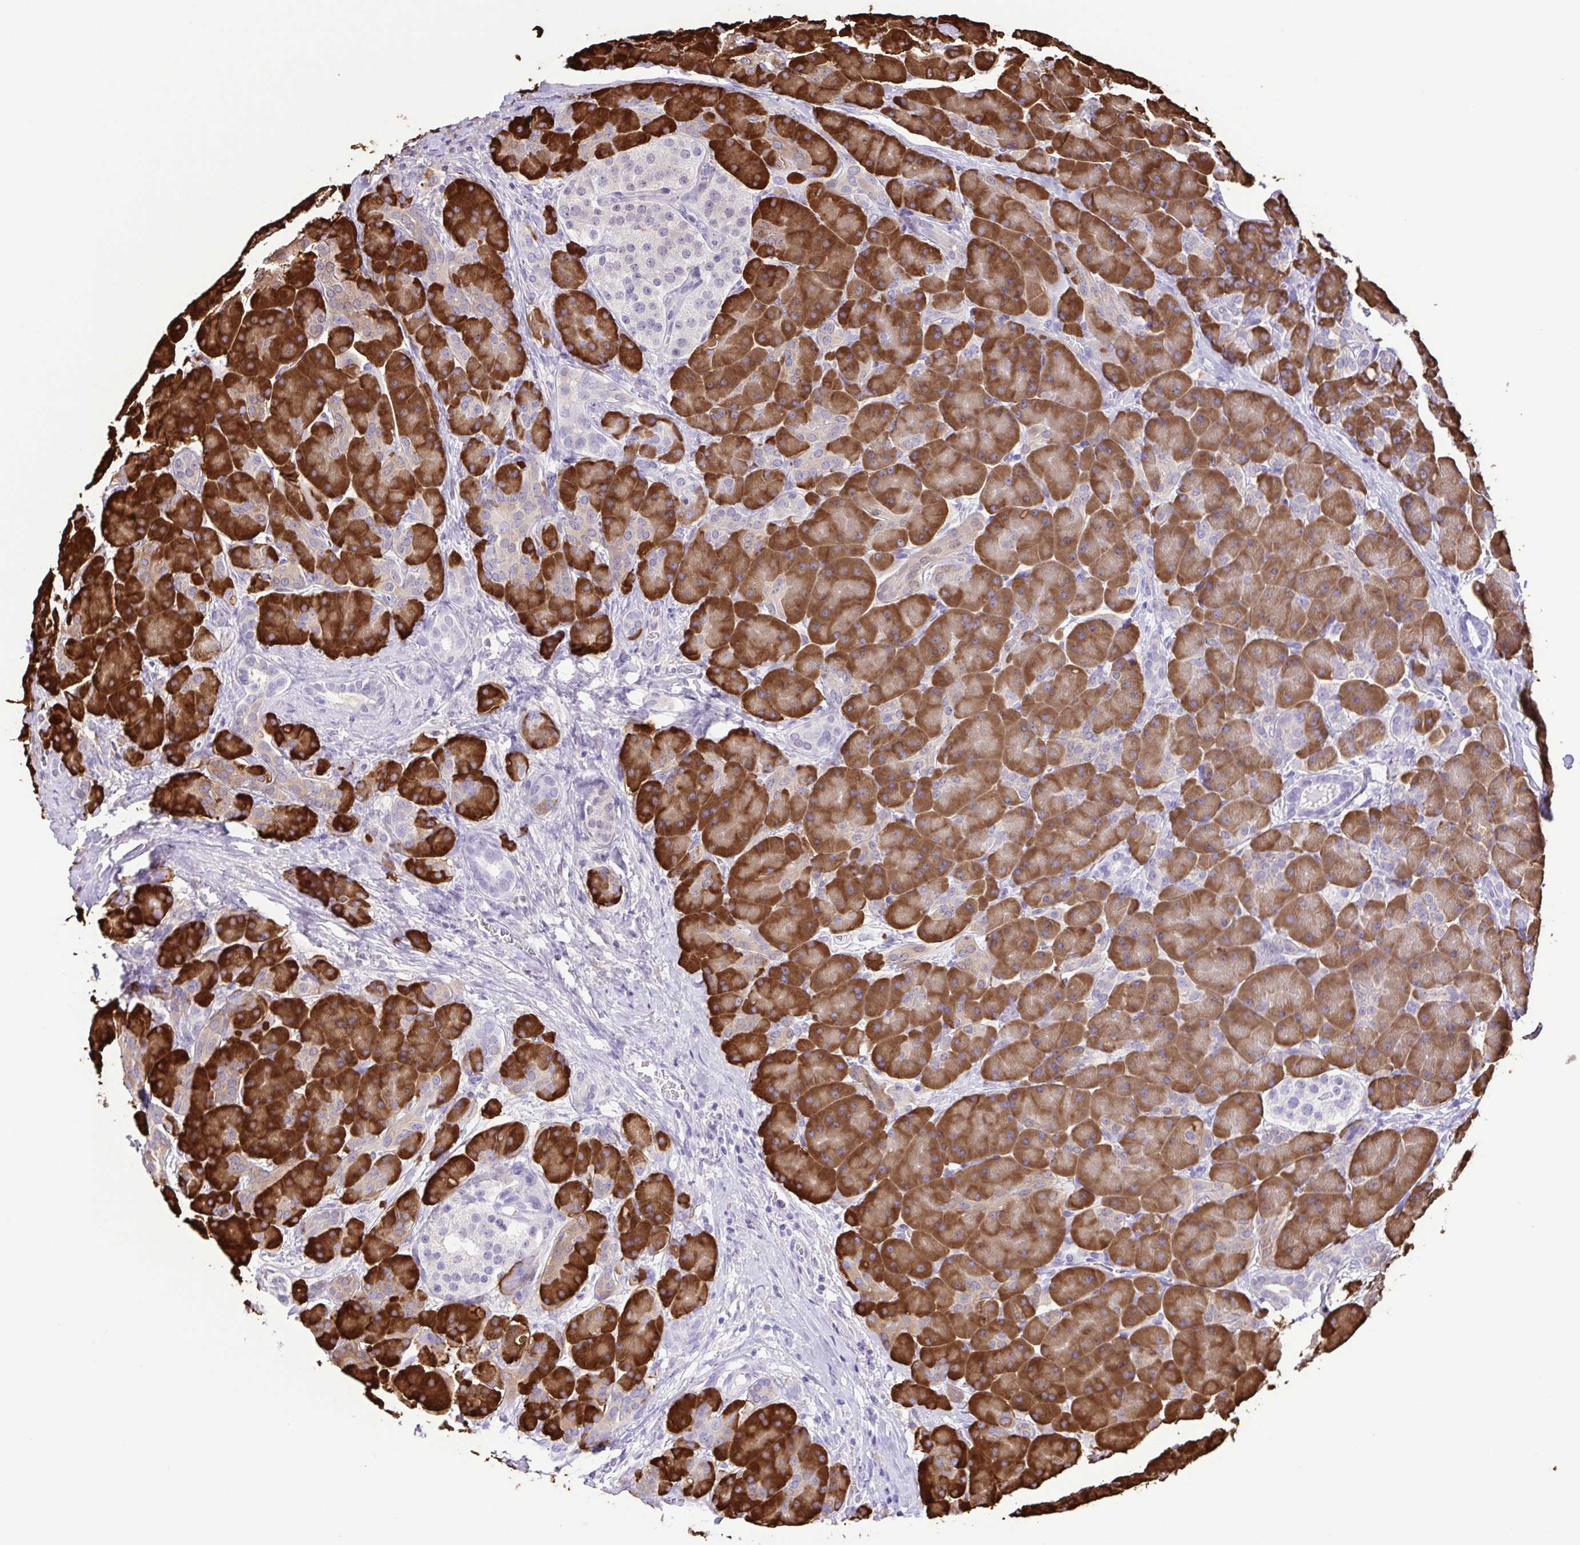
{"staining": {"intensity": "strong", "quantity": ">75%", "location": "cytoplasmic/membranous"}, "tissue": "pancreas", "cell_type": "Exocrine glandular cells", "image_type": "normal", "snomed": [{"axis": "morphology", "description": "Normal tissue, NOS"}, {"axis": "topography", "description": "Pancreas"}], "caption": "IHC of normal human pancreas demonstrates high levels of strong cytoplasmic/membranous staining in approximately >75% of exocrine glandular cells.", "gene": "ERP27", "patient": {"sex": "male", "age": 55}}